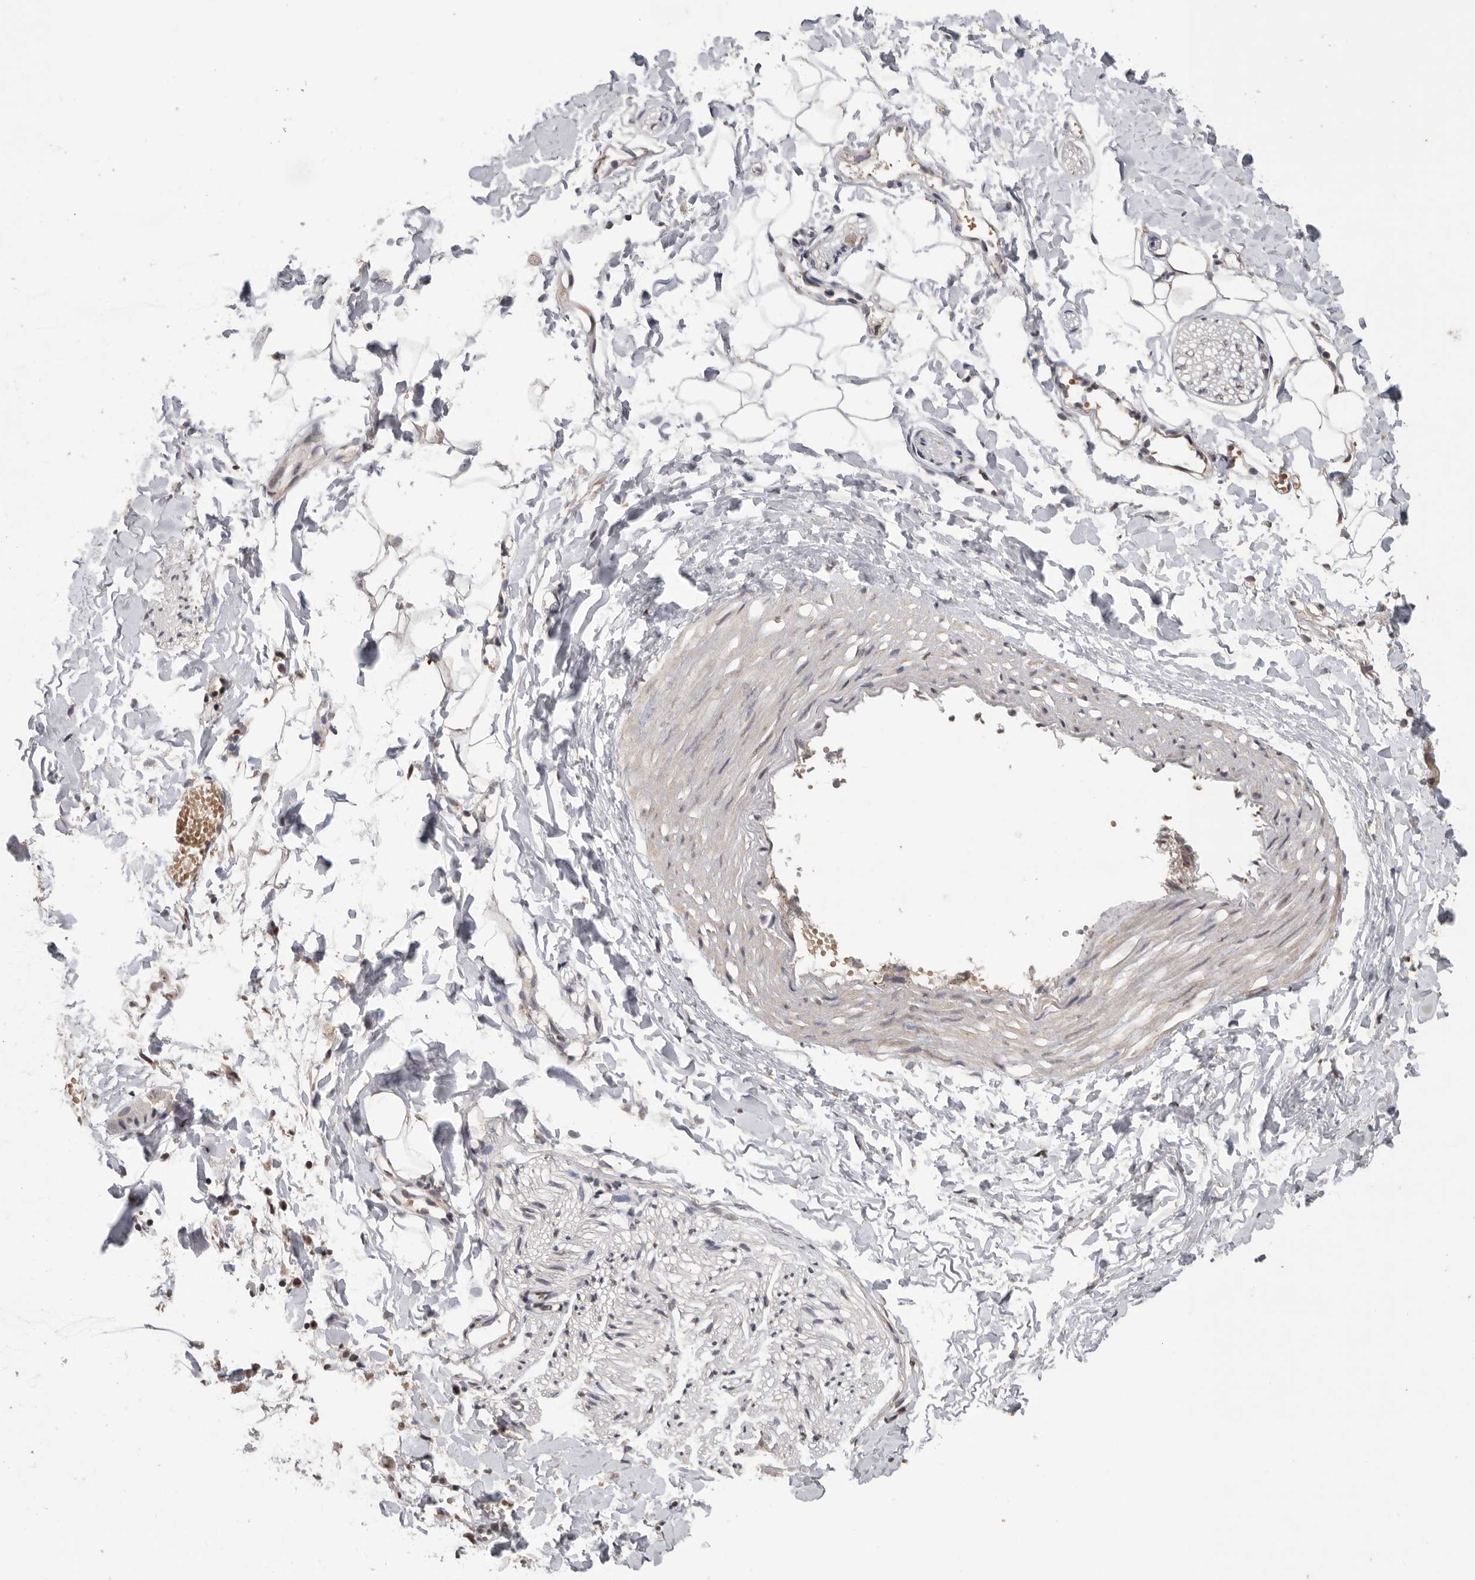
{"staining": {"intensity": "strong", "quantity": ">75%", "location": "nuclear"}, "tissue": "adipose tissue", "cell_type": "Adipocytes", "image_type": "normal", "snomed": [{"axis": "morphology", "description": "Normal tissue, NOS"}, {"axis": "morphology", "description": "Adenocarcinoma, NOS"}, {"axis": "topography", "description": "Smooth muscle"}, {"axis": "topography", "description": "Colon"}], "caption": "Protein analysis of normal adipose tissue exhibits strong nuclear staining in about >75% of adipocytes.", "gene": "PPP1R10", "patient": {"sex": "male", "age": 14}}